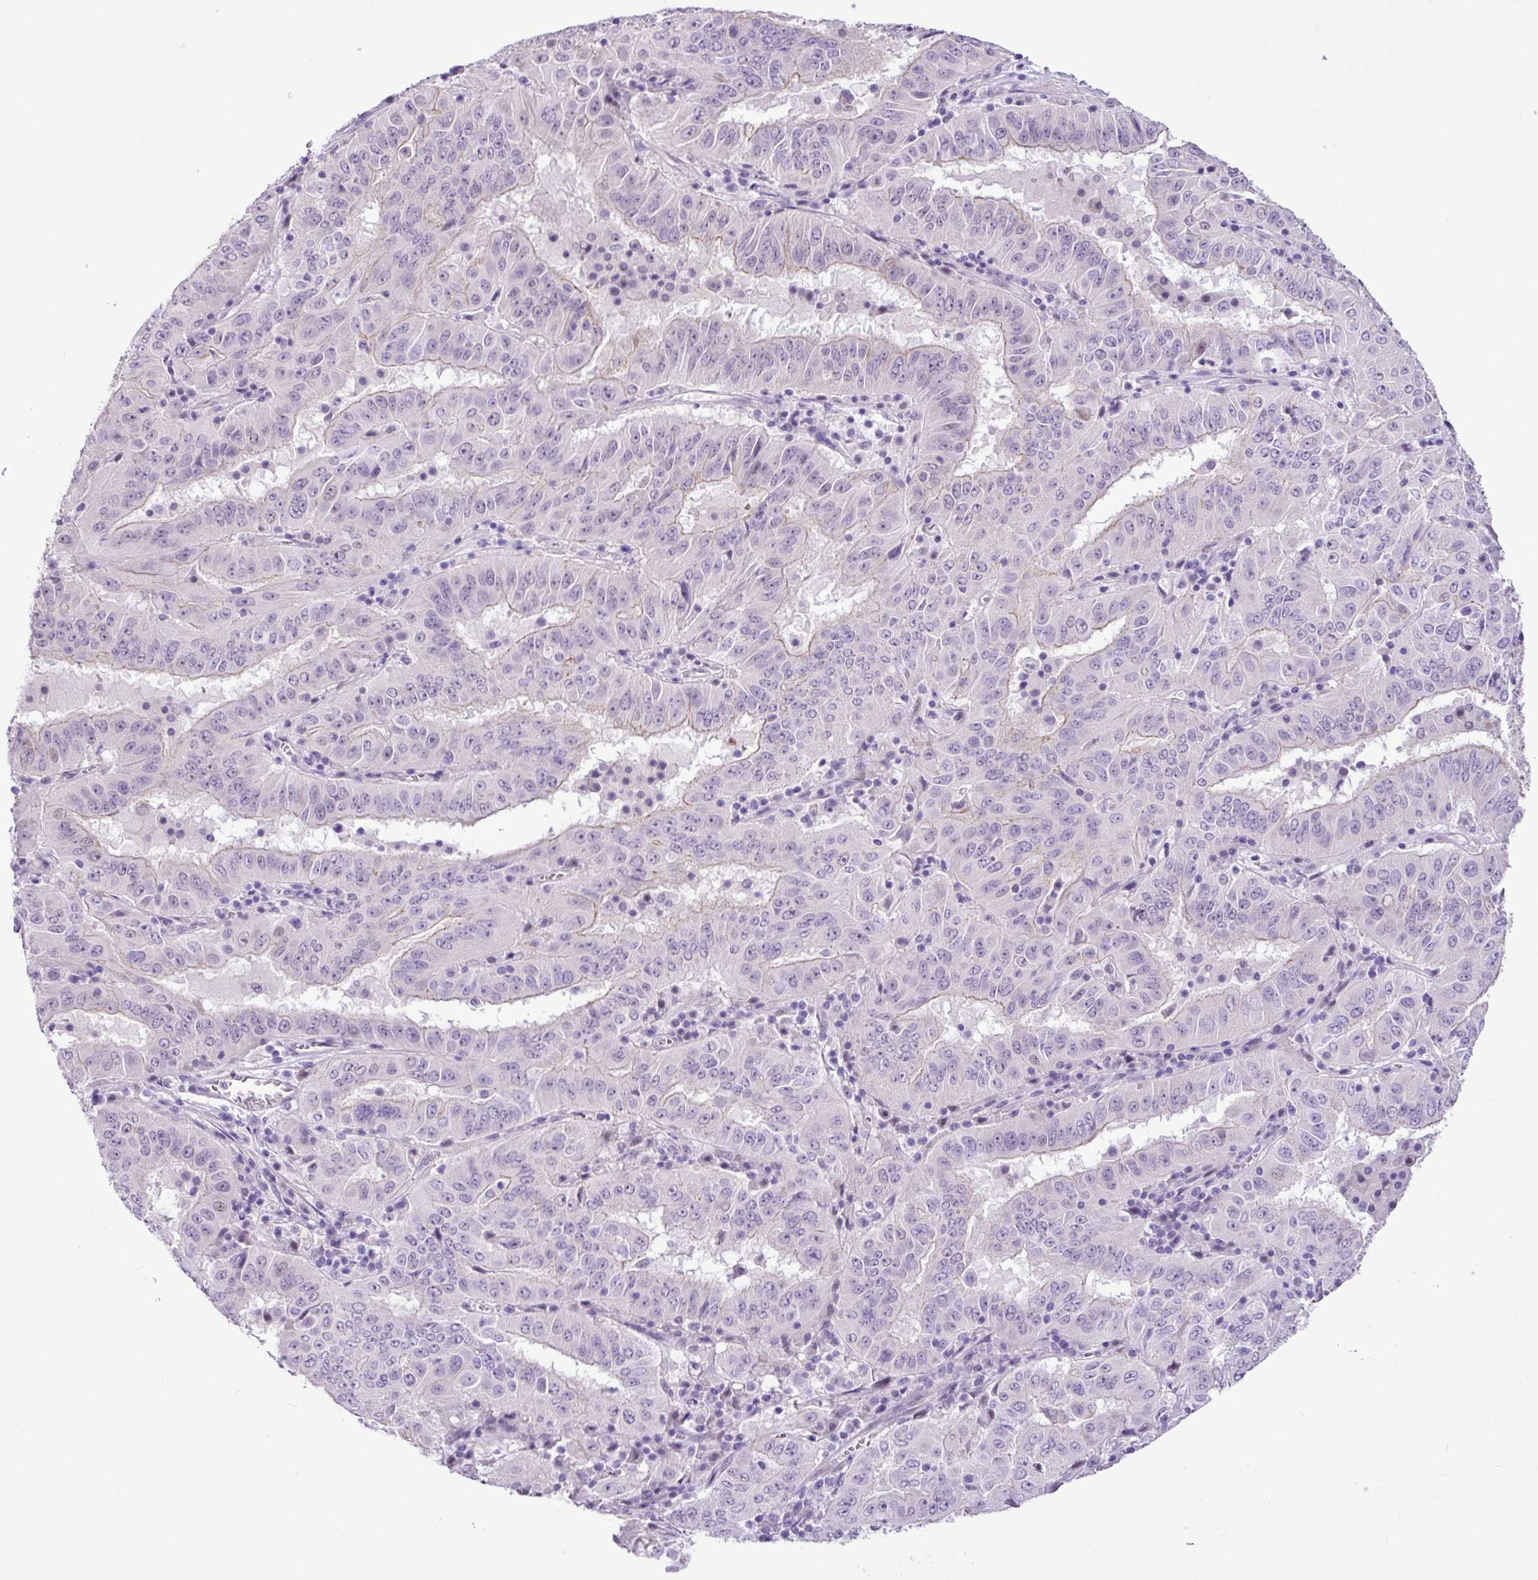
{"staining": {"intensity": "weak", "quantity": "<25%", "location": "cytoplasmic/membranous"}, "tissue": "pancreatic cancer", "cell_type": "Tumor cells", "image_type": "cancer", "snomed": [{"axis": "morphology", "description": "Adenocarcinoma, NOS"}, {"axis": "topography", "description": "Pancreas"}], "caption": "Immunohistochemistry (IHC) of human pancreatic cancer exhibits no expression in tumor cells. (DAB IHC visualized using brightfield microscopy, high magnification).", "gene": "YLPM1", "patient": {"sex": "male", "age": 63}}